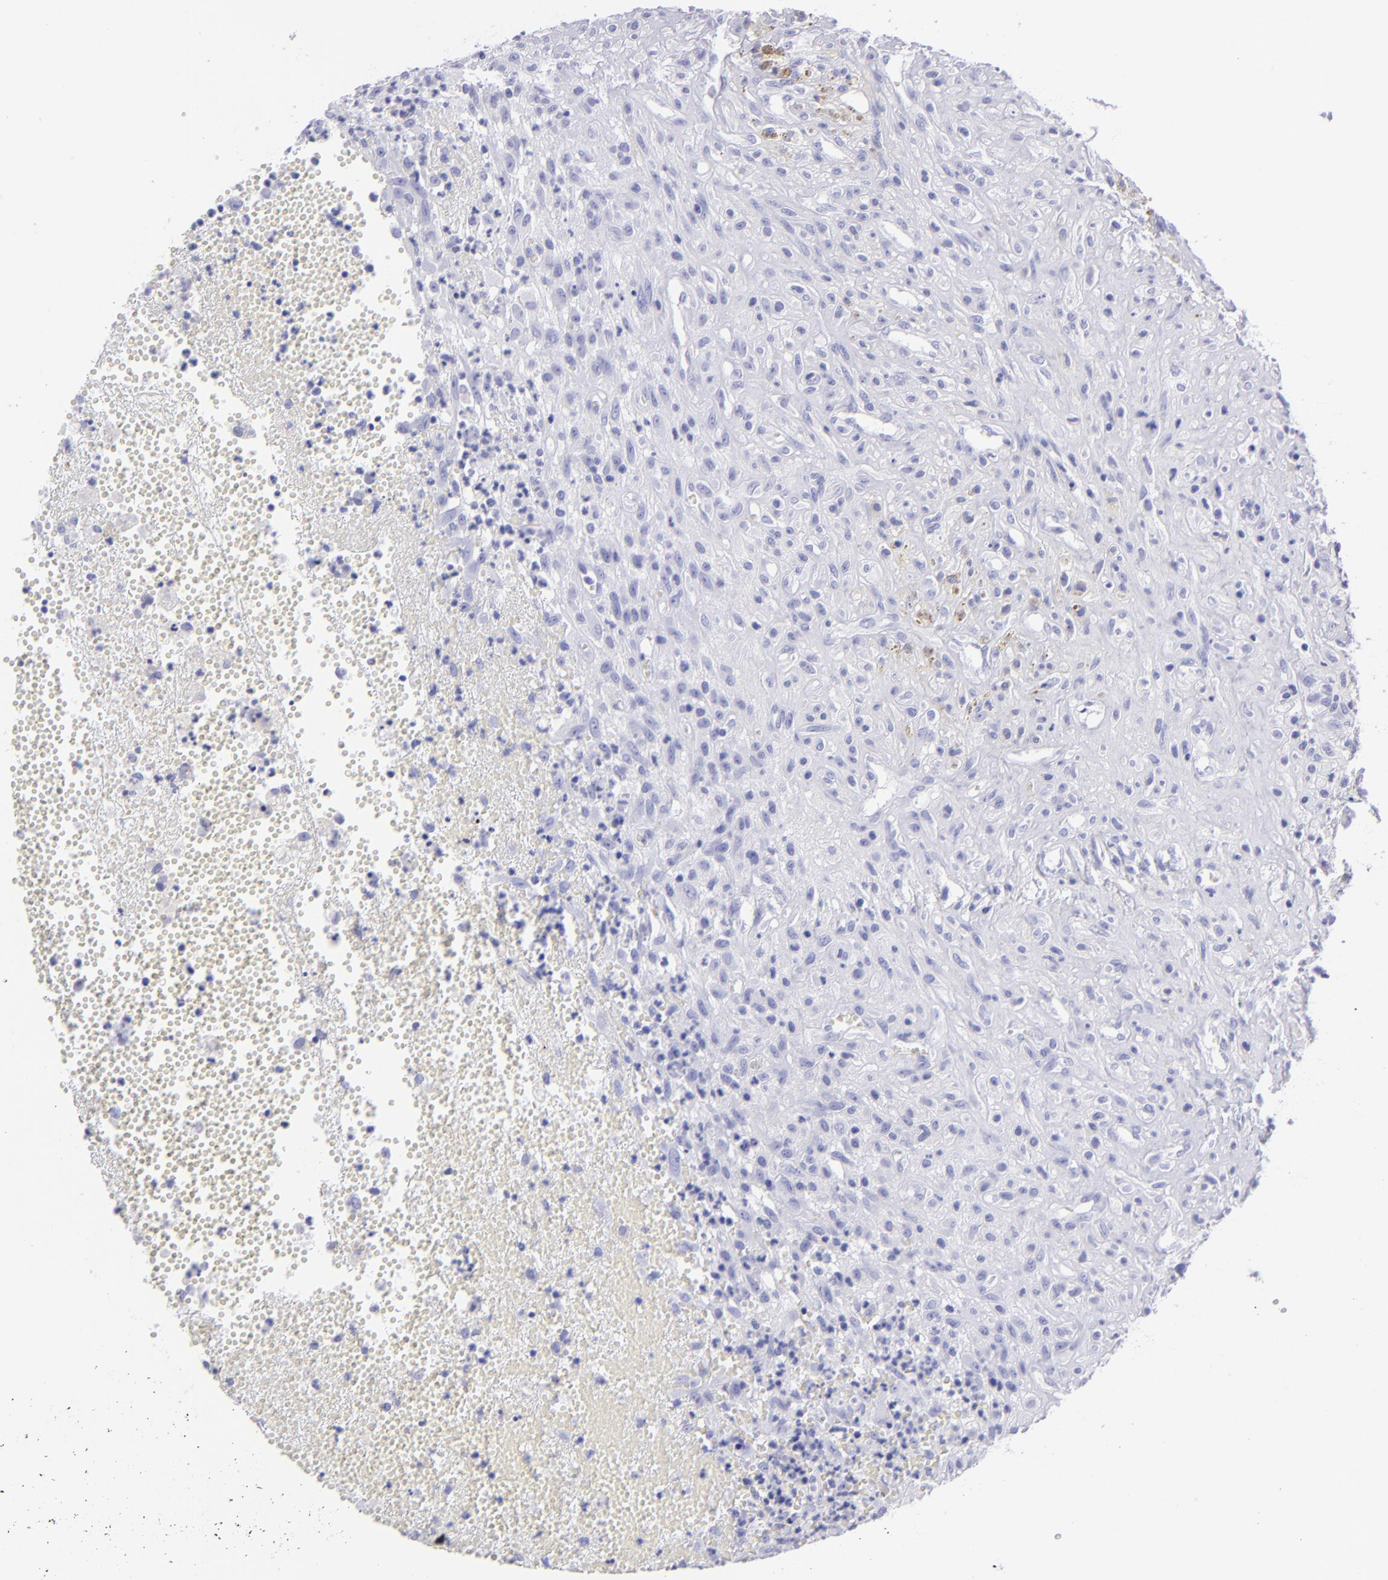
{"staining": {"intensity": "negative", "quantity": "none", "location": "none"}, "tissue": "glioma", "cell_type": "Tumor cells", "image_type": "cancer", "snomed": [{"axis": "morphology", "description": "Glioma, malignant, High grade"}, {"axis": "topography", "description": "Brain"}], "caption": "A histopathology image of glioma stained for a protein exhibits no brown staining in tumor cells.", "gene": "SLC1A2", "patient": {"sex": "male", "age": 66}}